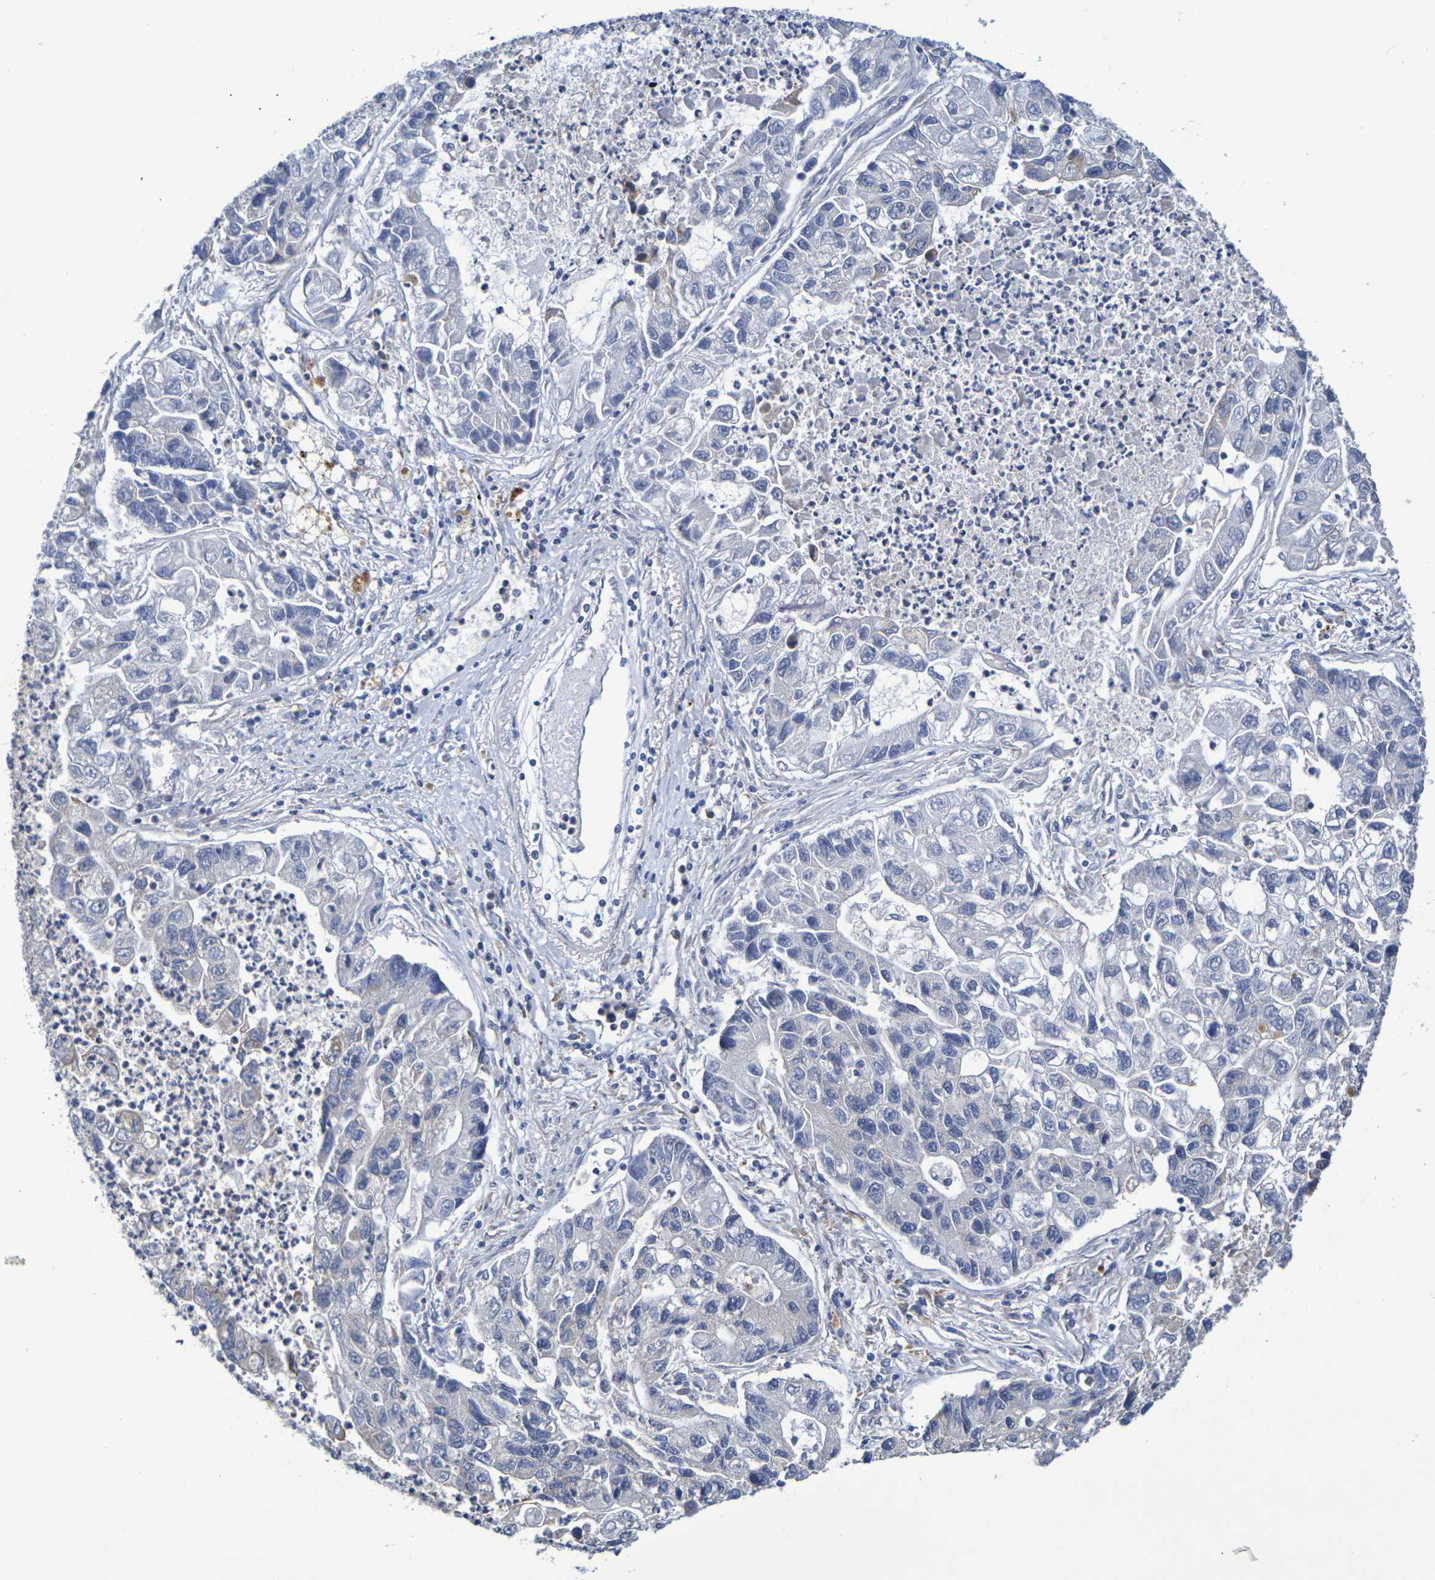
{"staining": {"intensity": "negative", "quantity": "none", "location": "none"}, "tissue": "lung cancer", "cell_type": "Tumor cells", "image_type": "cancer", "snomed": [{"axis": "morphology", "description": "Adenocarcinoma, NOS"}, {"axis": "topography", "description": "Lung"}], "caption": "A high-resolution micrograph shows IHC staining of lung cancer, which exhibits no significant expression in tumor cells.", "gene": "SDC4", "patient": {"sex": "female", "age": 51}}